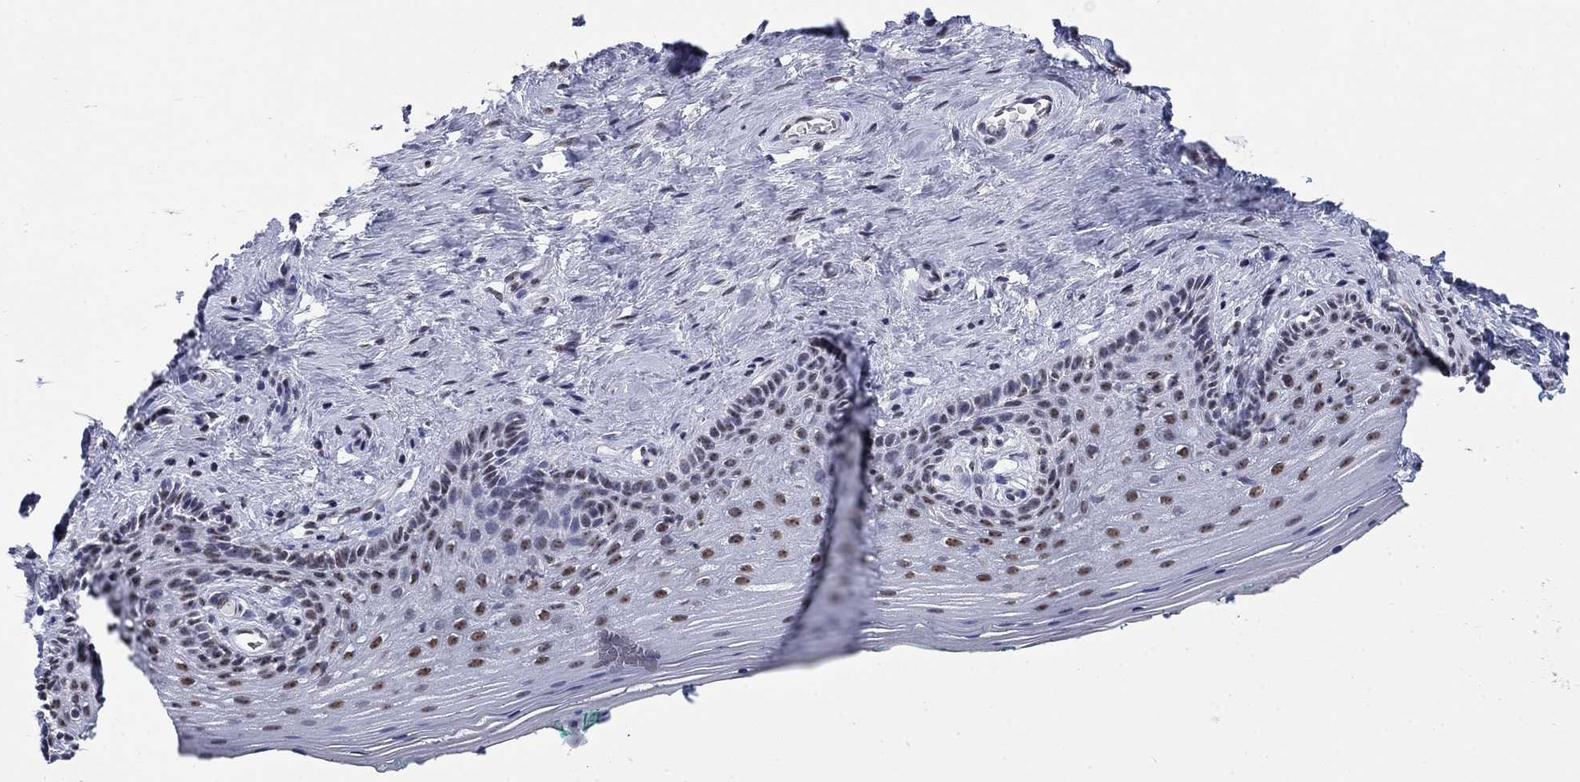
{"staining": {"intensity": "moderate", "quantity": "25%-75%", "location": "nuclear"}, "tissue": "vagina", "cell_type": "Squamous epithelial cells", "image_type": "normal", "snomed": [{"axis": "morphology", "description": "Normal tissue, NOS"}, {"axis": "topography", "description": "Vagina"}], "caption": "Immunohistochemistry (IHC) photomicrograph of normal vagina stained for a protein (brown), which displays medium levels of moderate nuclear positivity in about 25%-75% of squamous epithelial cells.", "gene": "CSRNP3", "patient": {"sex": "female", "age": 45}}